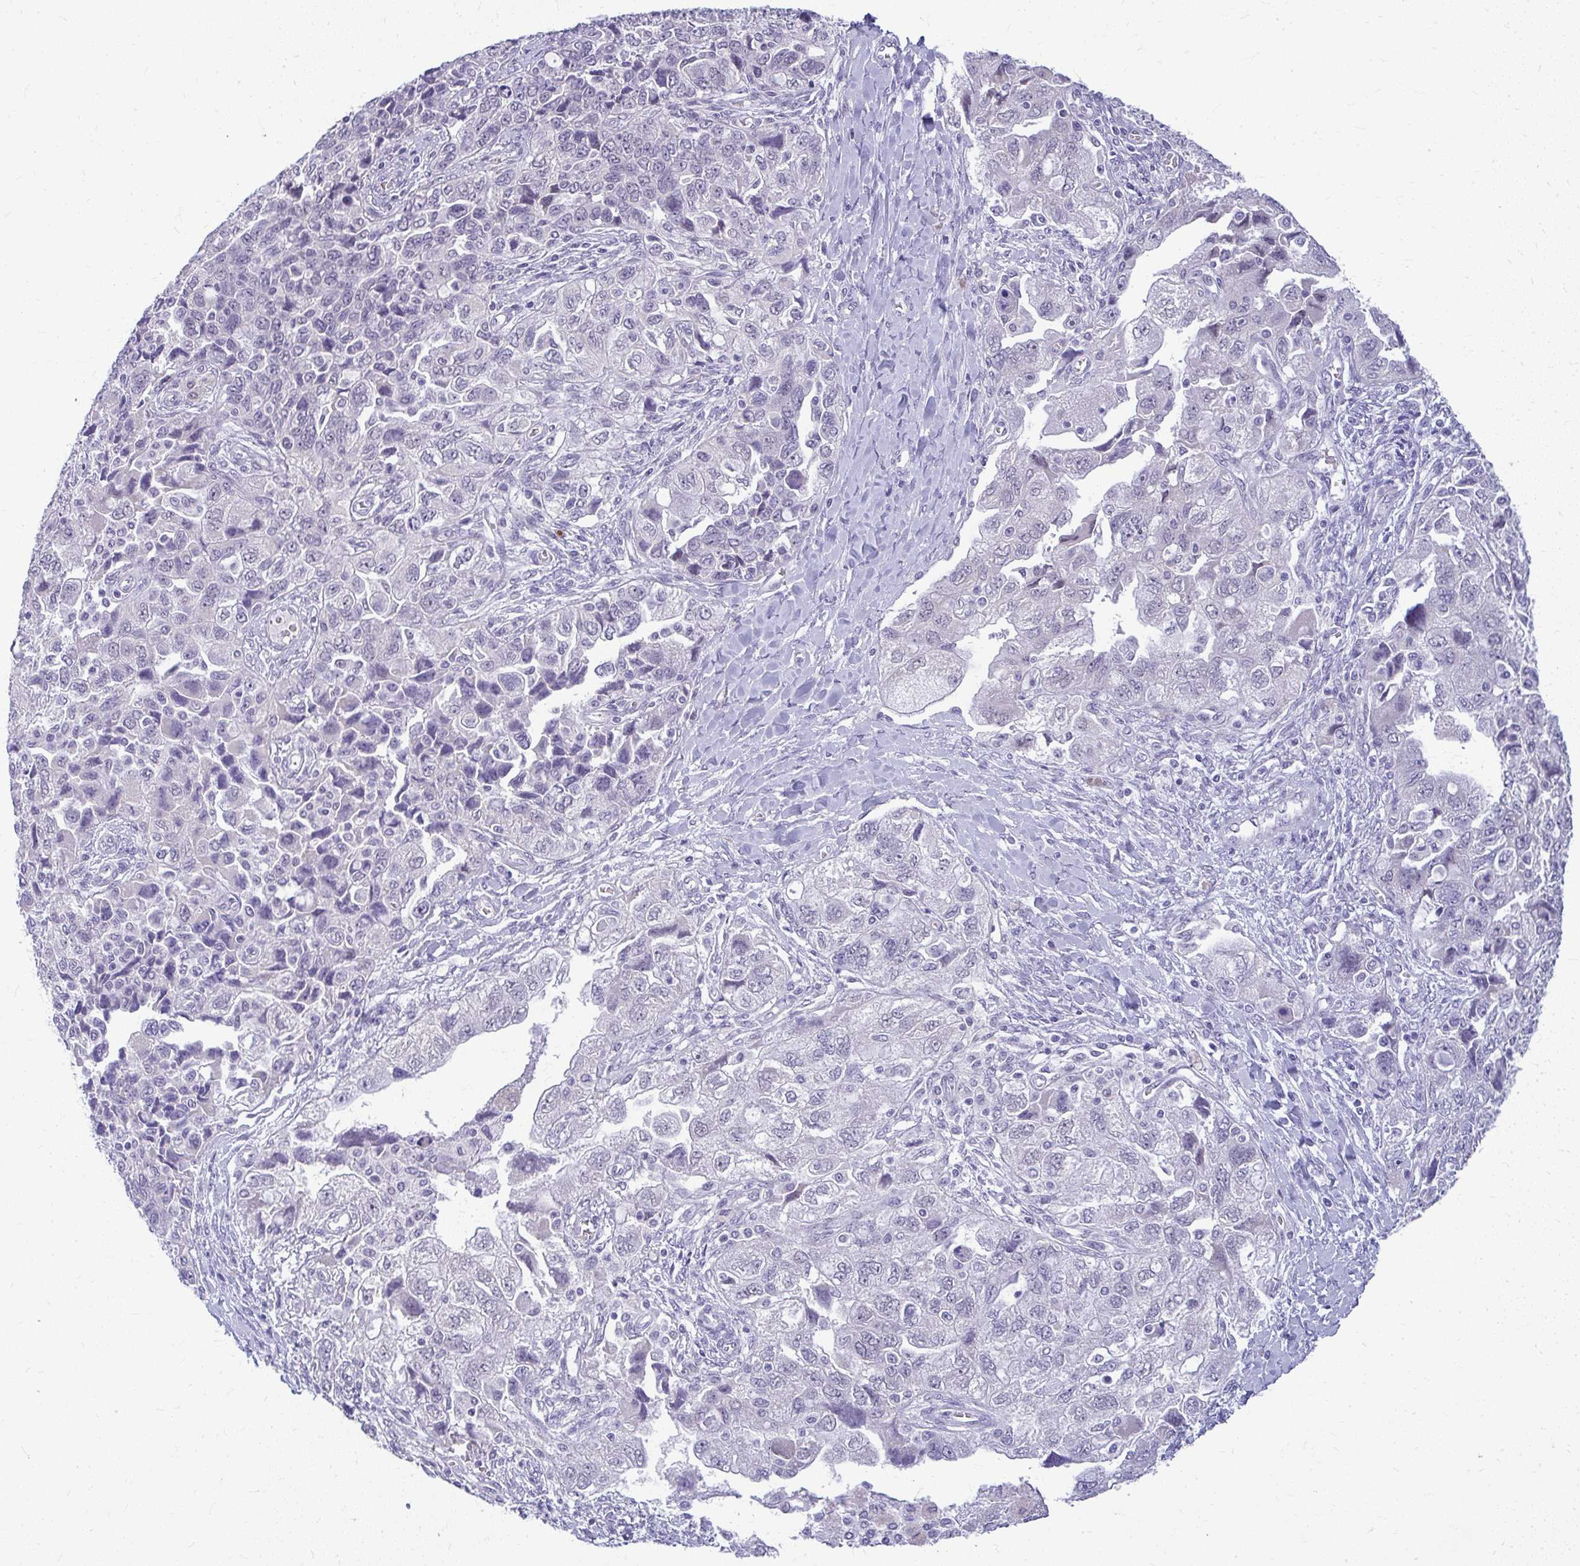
{"staining": {"intensity": "negative", "quantity": "none", "location": "none"}, "tissue": "ovarian cancer", "cell_type": "Tumor cells", "image_type": "cancer", "snomed": [{"axis": "morphology", "description": "Carcinoma, NOS"}, {"axis": "morphology", "description": "Cystadenocarcinoma, serous, NOS"}, {"axis": "topography", "description": "Ovary"}], "caption": "Tumor cells show no significant protein staining in ovarian serous cystadenocarcinoma. (Brightfield microscopy of DAB immunohistochemistry at high magnification).", "gene": "TEX33", "patient": {"sex": "female", "age": 69}}